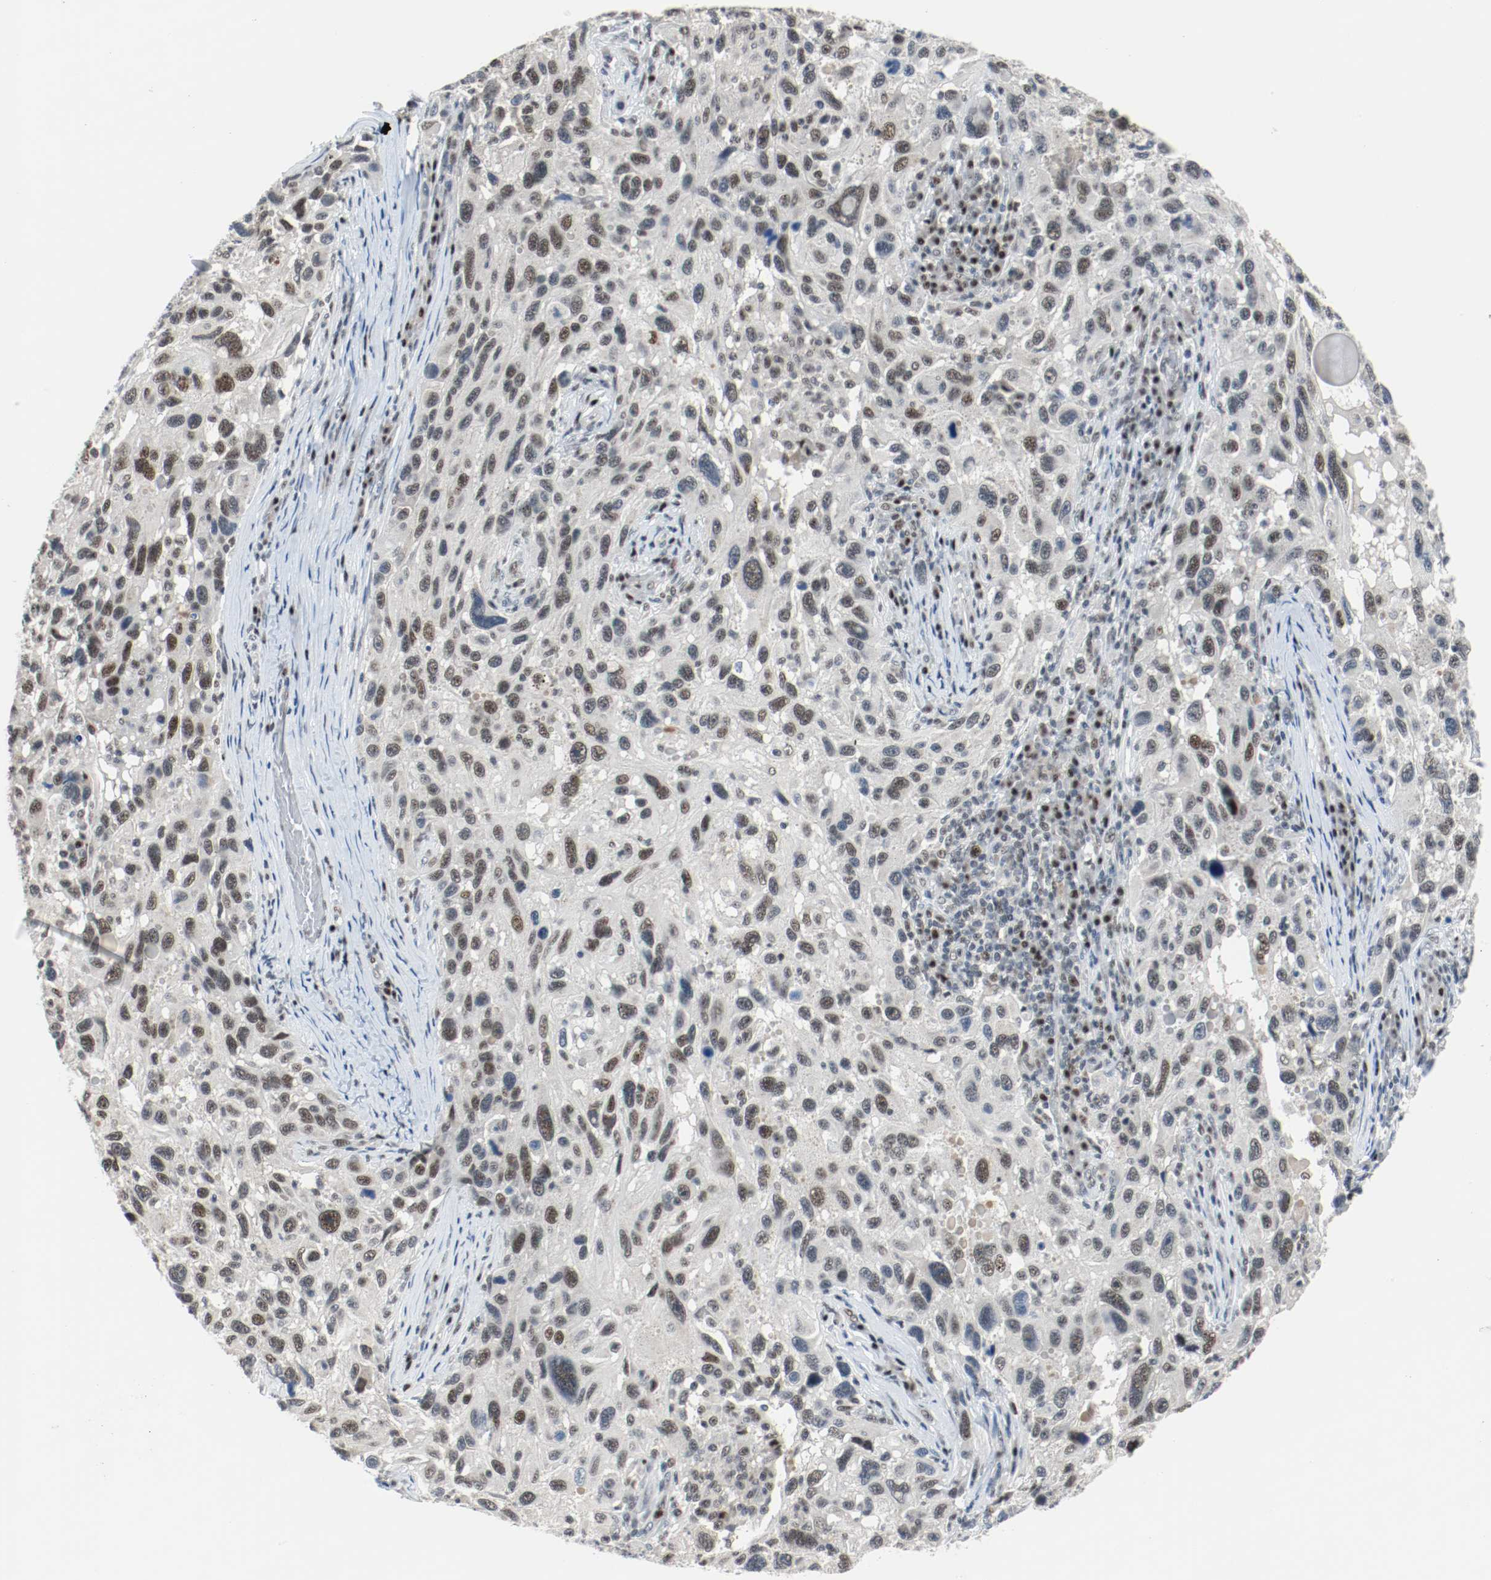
{"staining": {"intensity": "weak", "quantity": "25%-75%", "location": "nuclear"}, "tissue": "melanoma", "cell_type": "Tumor cells", "image_type": "cancer", "snomed": [{"axis": "morphology", "description": "Malignant melanoma, NOS"}, {"axis": "topography", "description": "Skin"}], "caption": "A brown stain labels weak nuclear expression of a protein in human melanoma tumor cells.", "gene": "ASH1L", "patient": {"sex": "male", "age": 53}}